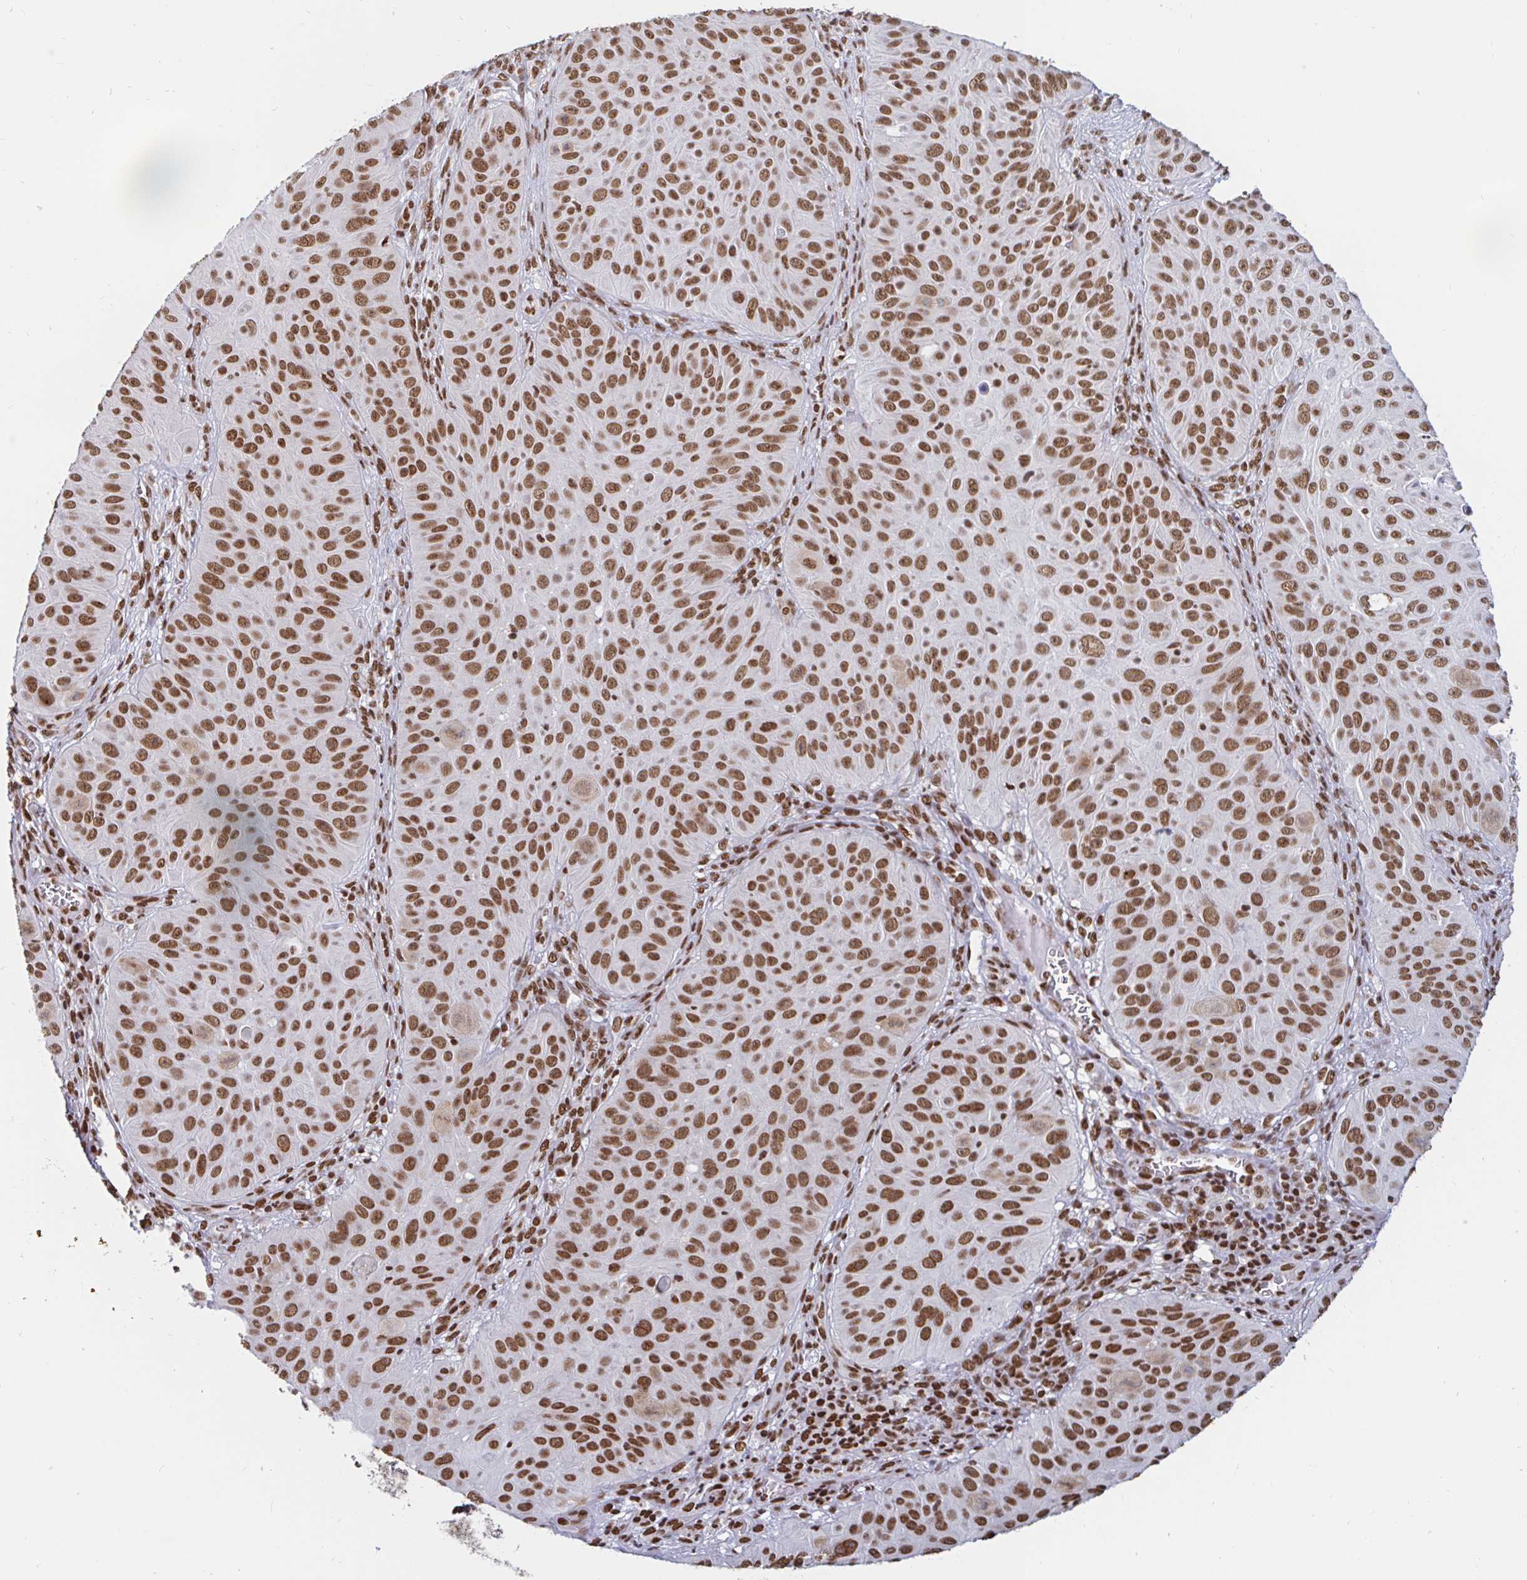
{"staining": {"intensity": "moderate", "quantity": ">75%", "location": "nuclear"}, "tissue": "skin cancer", "cell_type": "Tumor cells", "image_type": "cancer", "snomed": [{"axis": "morphology", "description": "Squamous cell carcinoma, NOS"}, {"axis": "topography", "description": "Skin"}], "caption": "Tumor cells reveal medium levels of moderate nuclear expression in about >75% of cells in skin cancer.", "gene": "RBMX", "patient": {"sex": "male", "age": 82}}